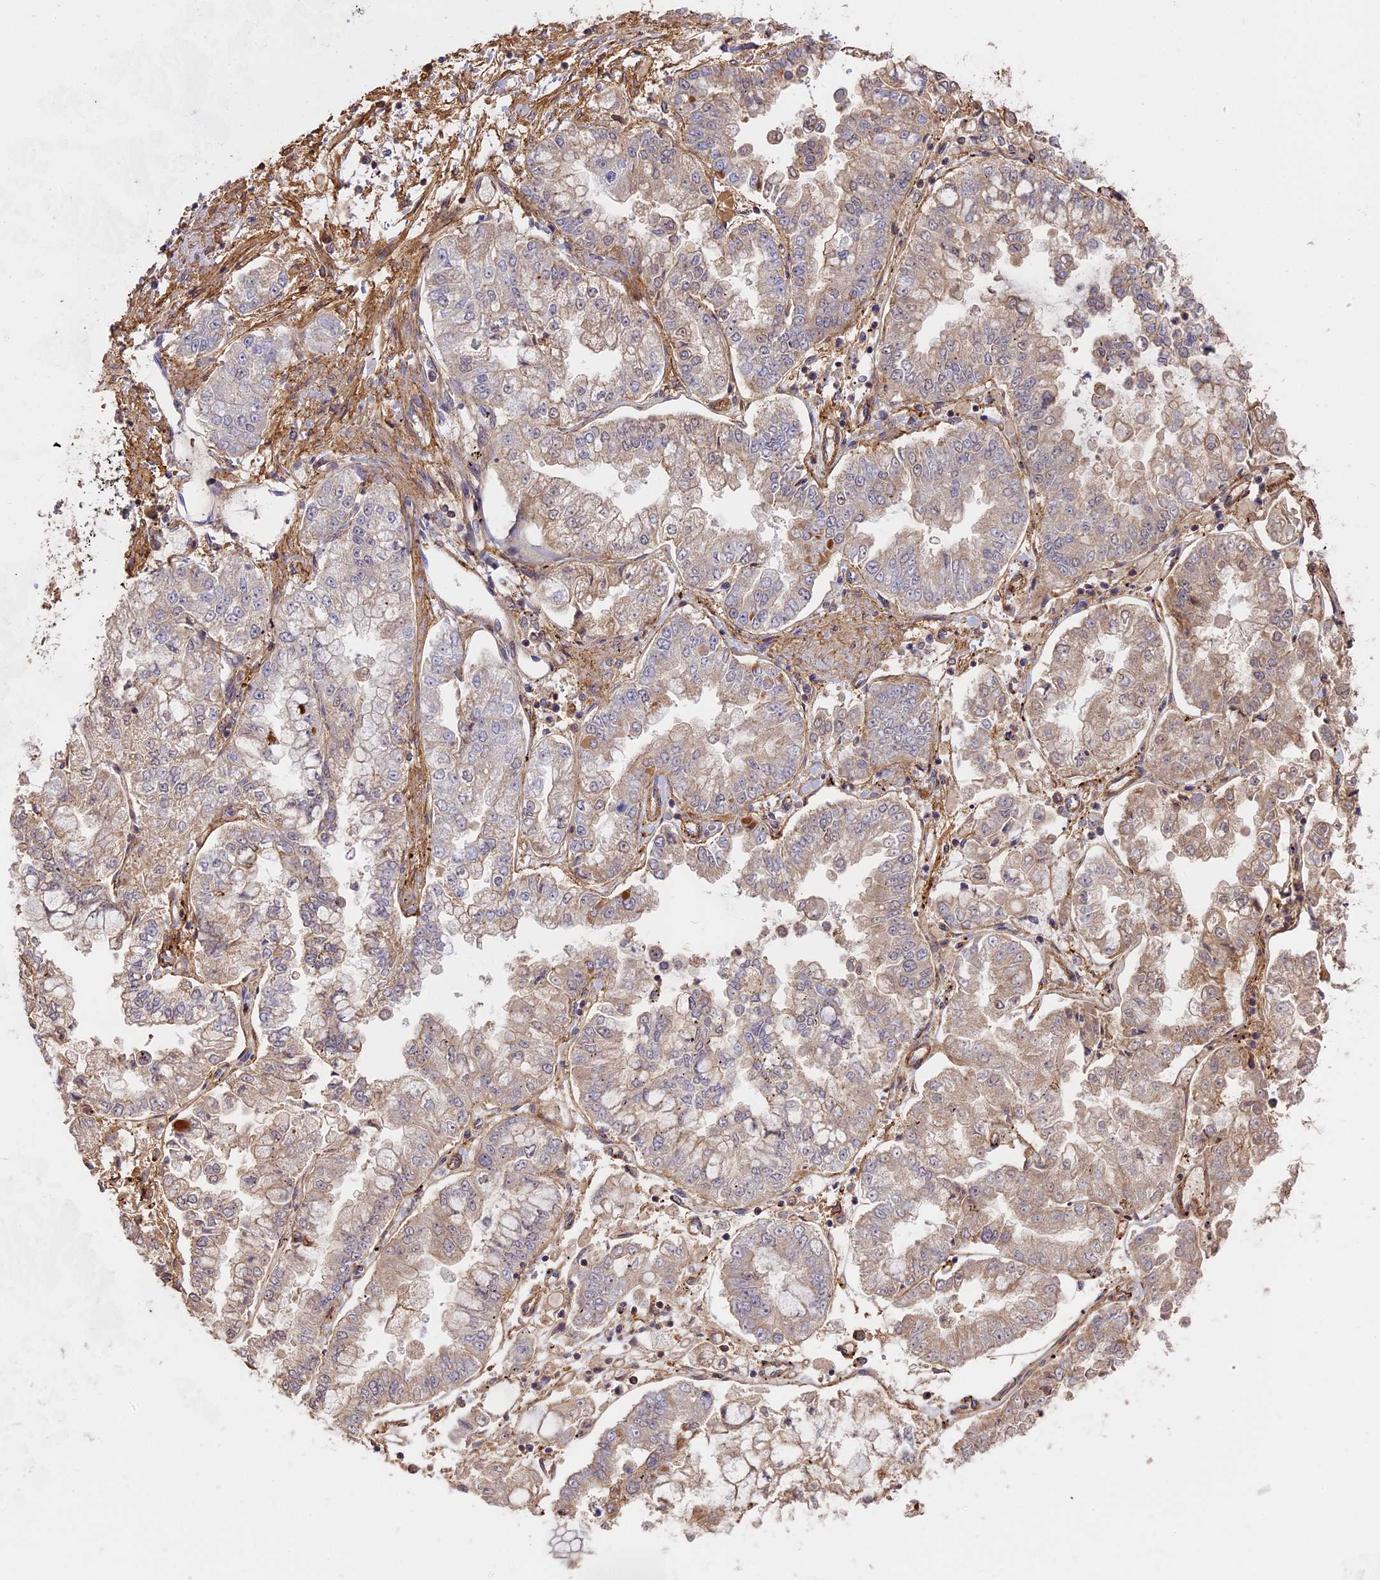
{"staining": {"intensity": "weak", "quantity": "<25%", "location": "cytoplasmic/membranous"}, "tissue": "stomach cancer", "cell_type": "Tumor cells", "image_type": "cancer", "snomed": [{"axis": "morphology", "description": "Adenocarcinoma, NOS"}, {"axis": "topography", "description": "Stomach"}], "caption": "Stomach adenocarcinoma was stained to show a protein in brown. There is no significant positivity in tumor cells.", "gene": "CFAP119", "patient": {"sex": "male", "age": 76}}